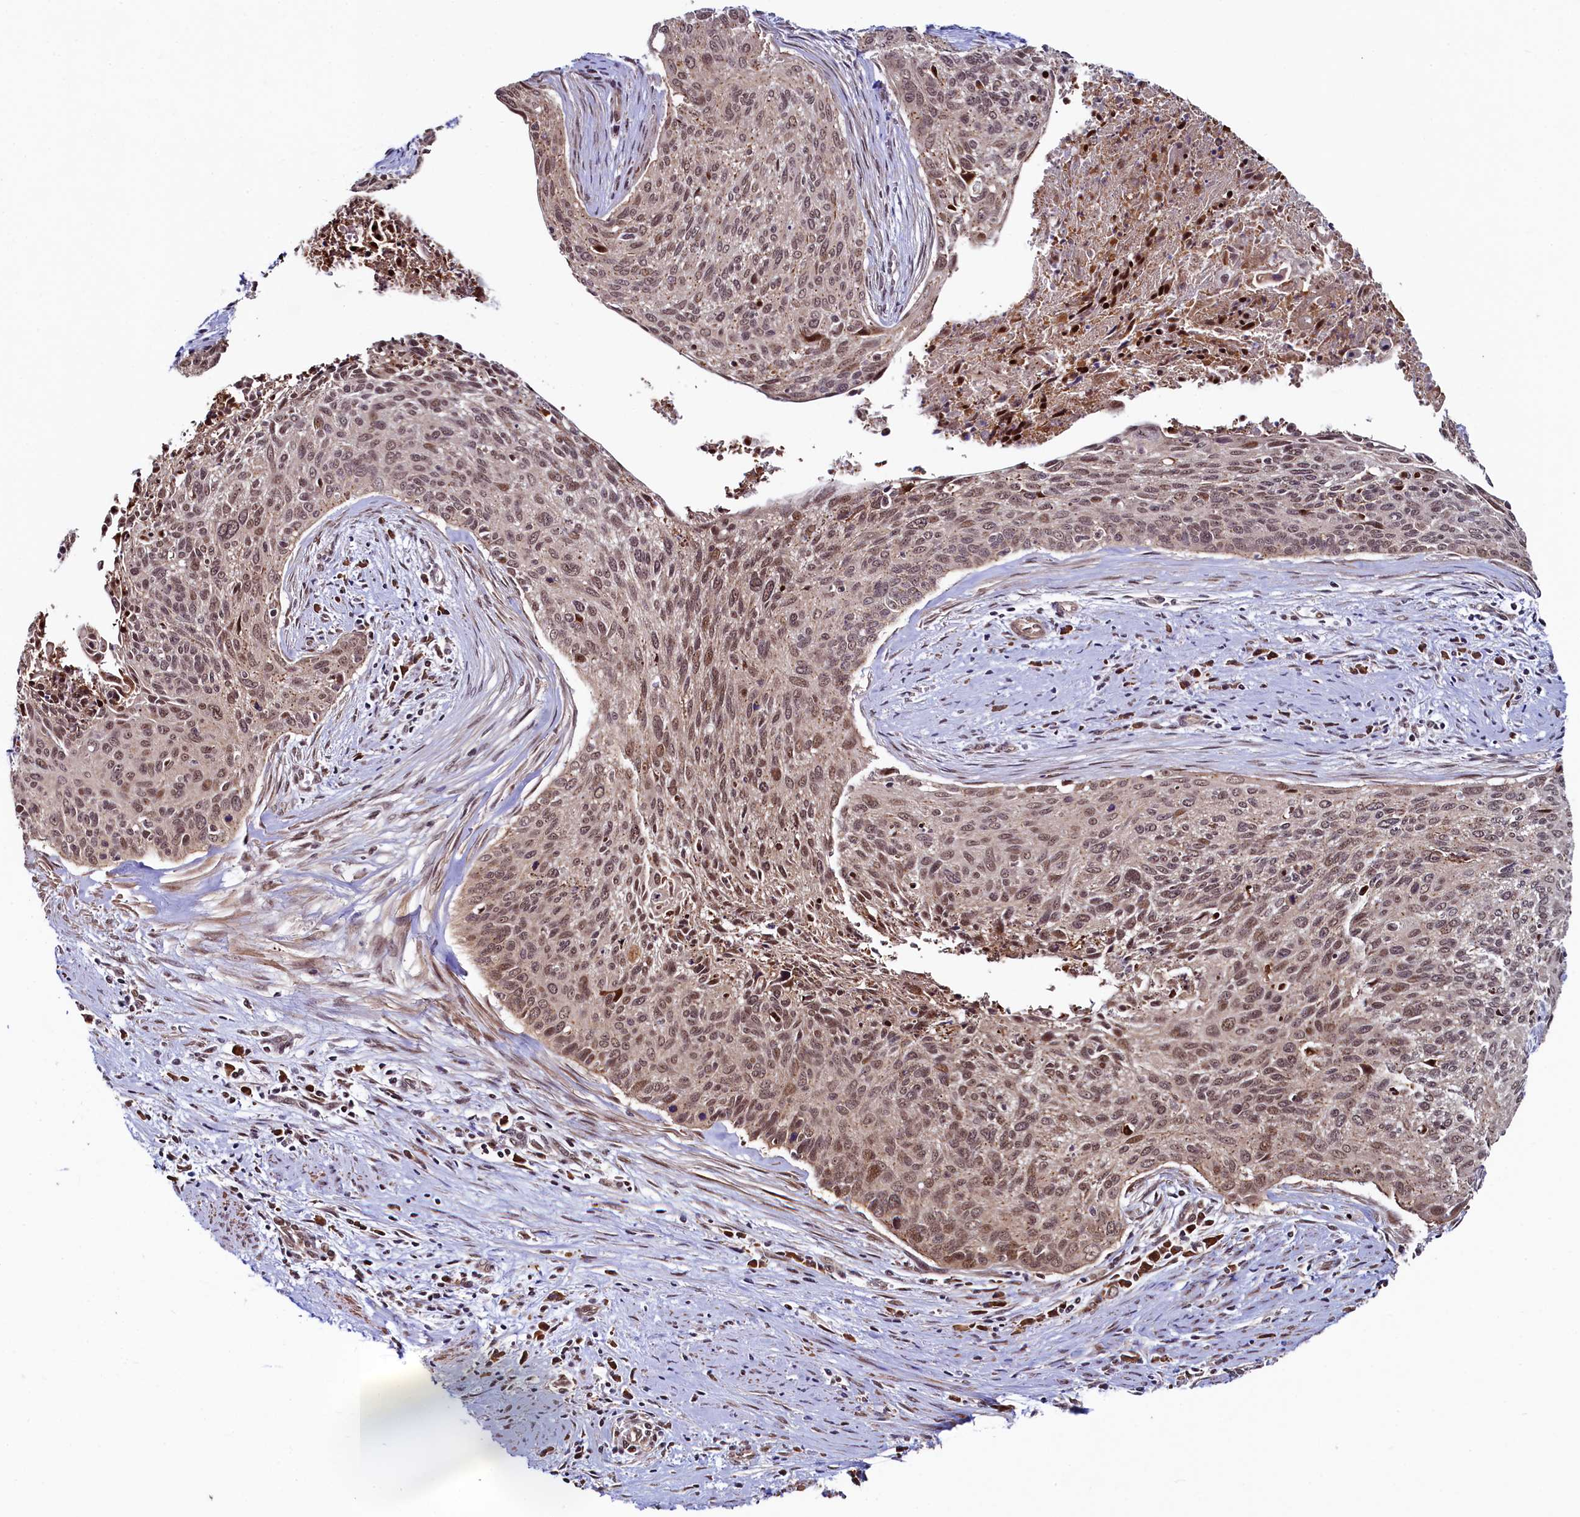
{"staining": {"intensity": "moderate", "quantity": ">75%", "location": "nuclear"}, "tissue": "cervical cancer", "cell_type": "Tumor cells", "image_type": "cancer", "snomed": [{"axis": "morphology", "description": "Squamous cell carcinoma, NOS"}, {"axis": "topography", "description": "Cervix"}], "caption": "Approximately >75% of tumor cells in cervical cancer exhibit moderate nuclear protein expression as visualized by brown immunohistochemical staining.", "gene": "LEO1", "patient": {"sex": "female", "age": 55}}